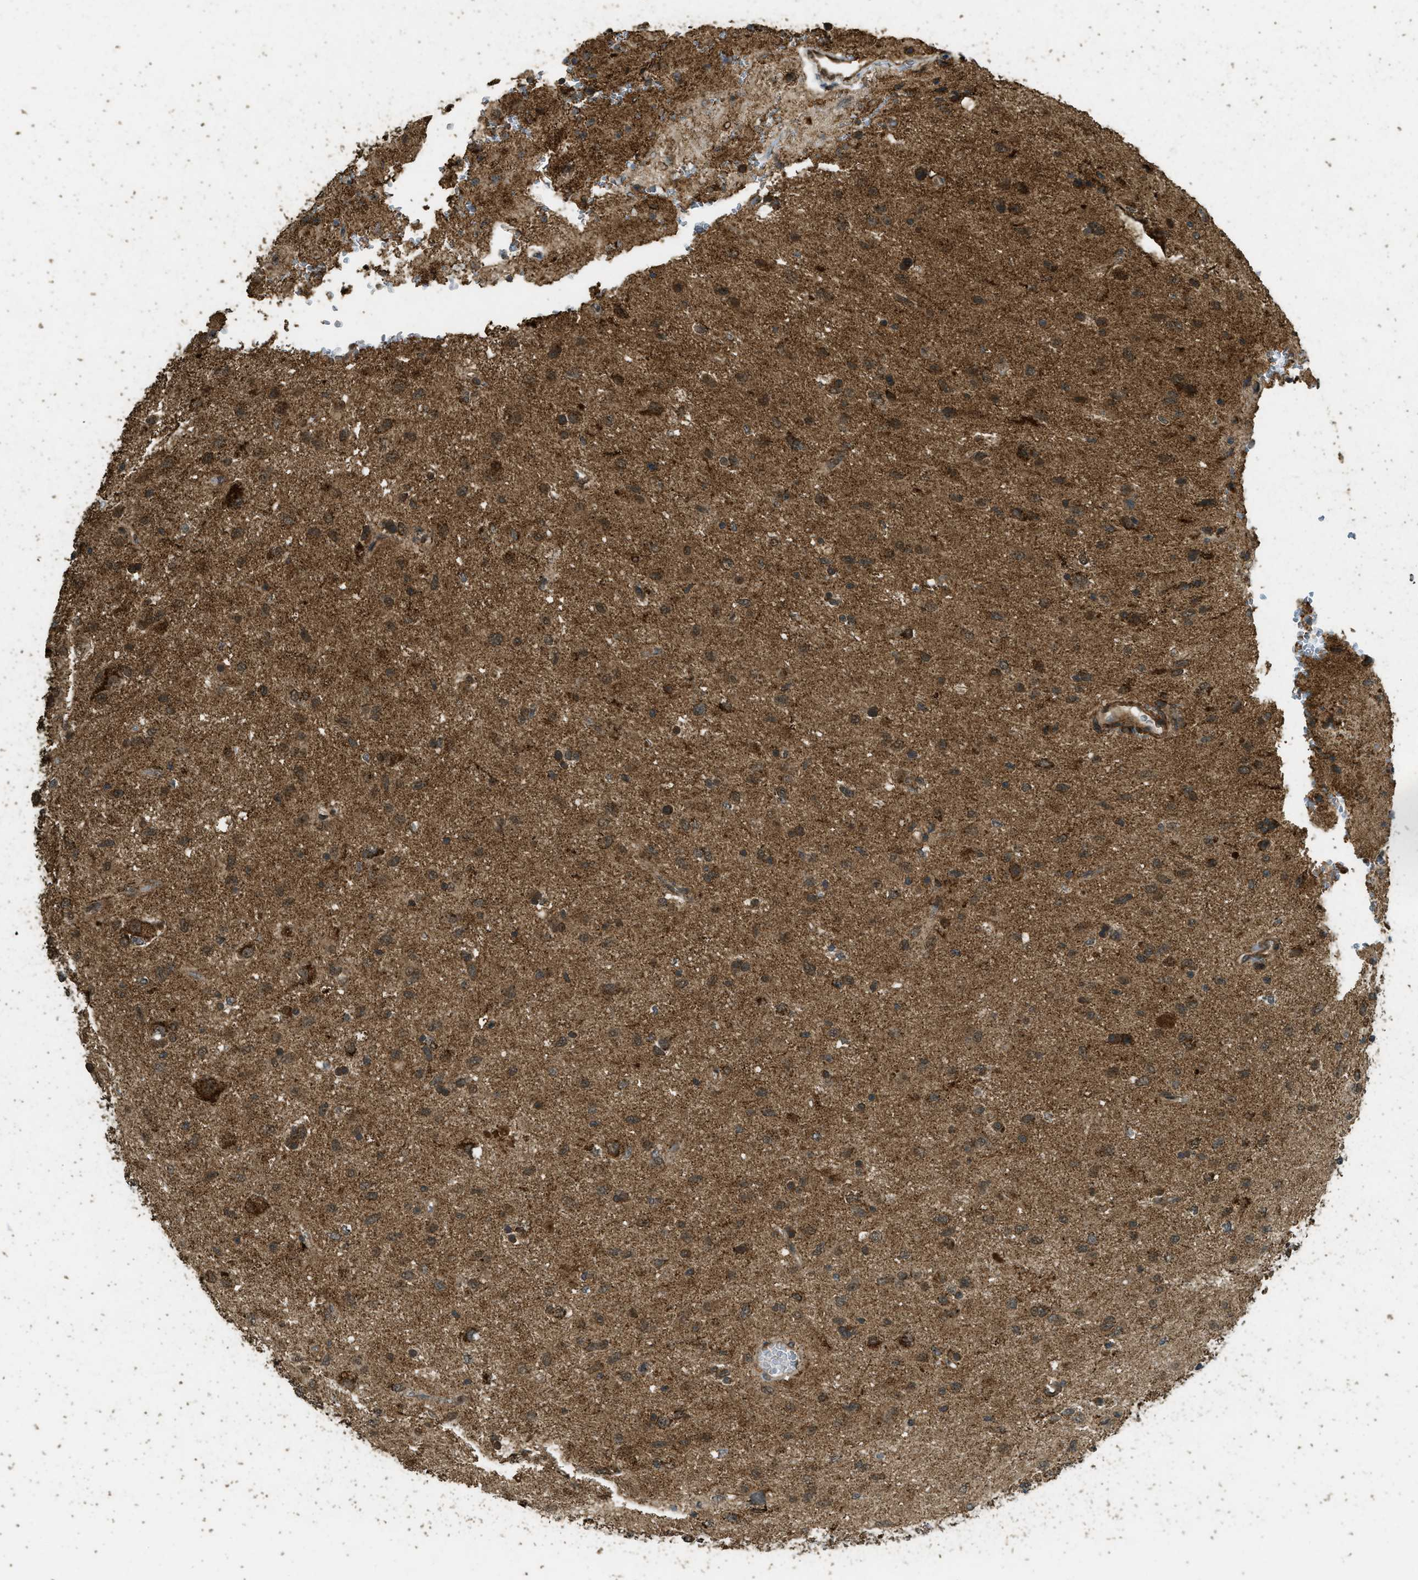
{"staining": {"intensity": "moderate", "quantity": ">75%", "location": "cytoplasmic/membranous,nuclear"}, "tissue": "glioma", "cell_type": "Tumor cells", "image_type": "cancer", "snomed": [{"axis": "morphology", "description": "Glioma, malignant, Low grade"}, {"axis": "topography", "description": "Brain"}], "caption": "Moderate cytoplasmic/membranous and nuclear positivity is present in about >75% of tumor cells in glioma.", "gene": "CTPS1", "patient": {"sex": "male", "age": 77}}